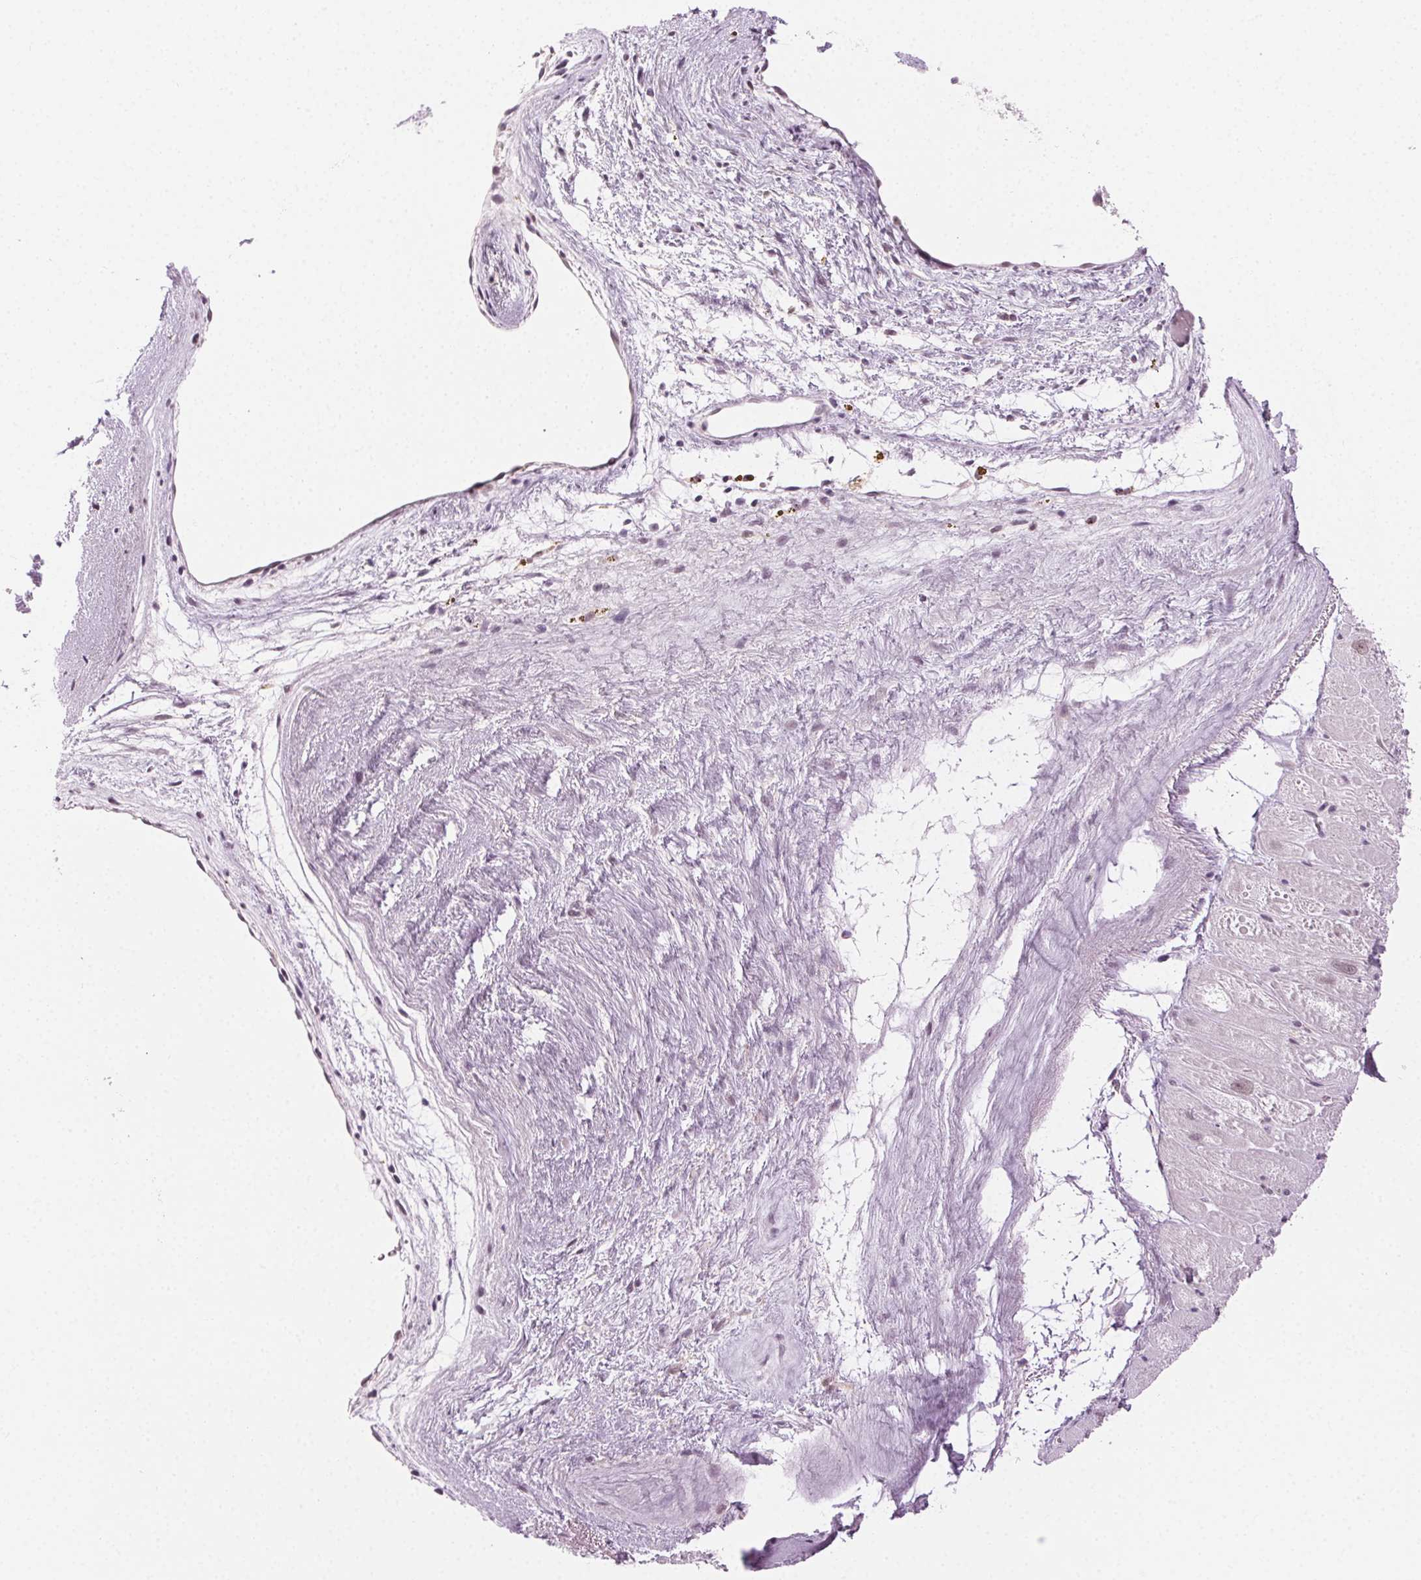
{"staining": {"intensity": "negative", "quantity": "none", "location": "none"}, "tissue": "heart muscle", "cell_type": "Cardiomyocytes", "image_type": "normal", "snomed": [{"axis": "morphology", "description": "Normal tissue, NOS"}, {"axis": "topography", "description": "Heart"}], "caption": "Immunohistochemistry of unremarkable heart muscle reveals no staining in cardiomyocytes.", "gene": "AIF1L", "patient": {"sex": "male", "age": 61}}